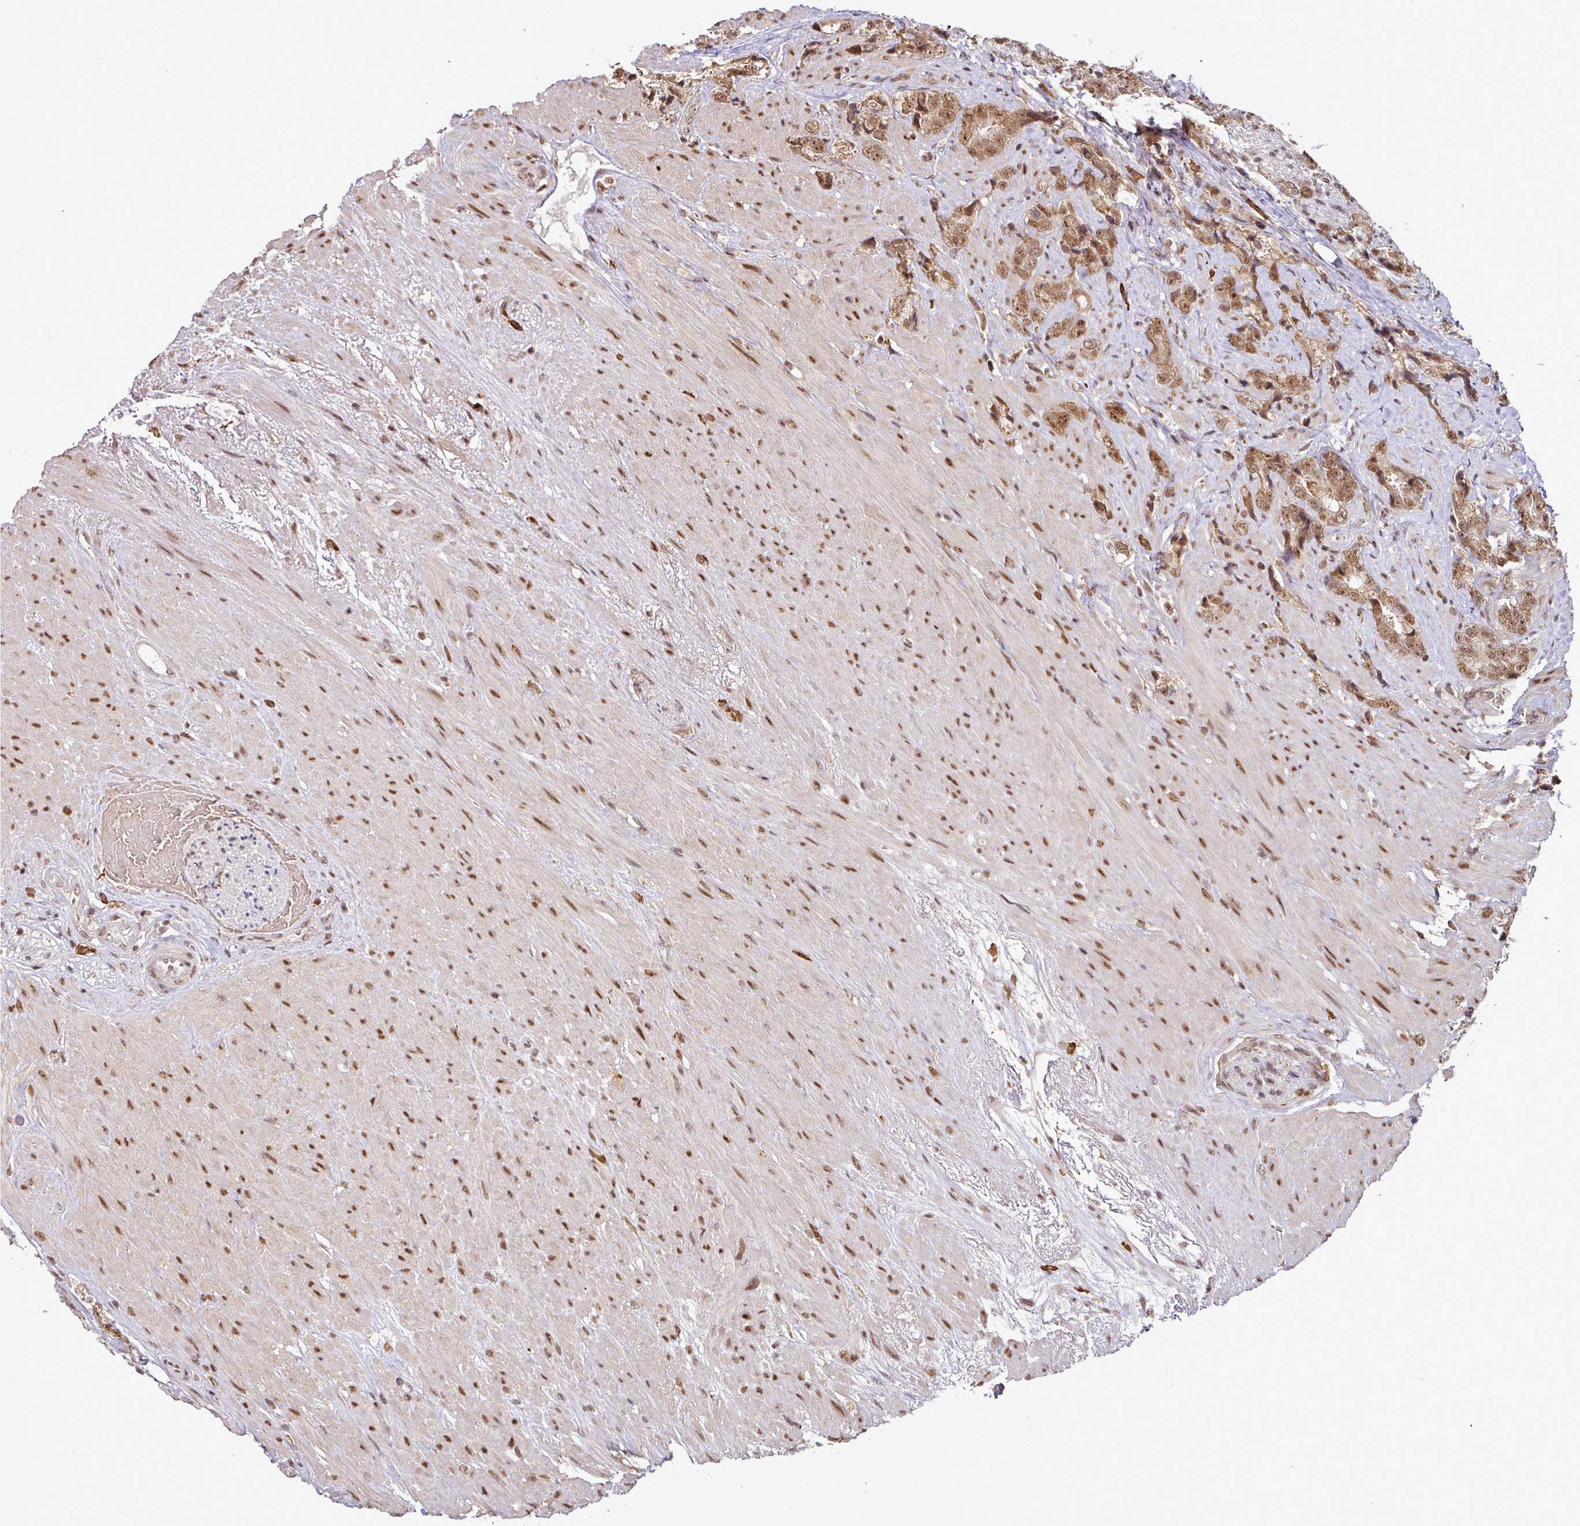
{"staining": {"intensity": "moderate", "quantity": ">75%", "location": "nuclear"}, "tissue": "prostate cancer", "cell_type": "Tumor cells", "image_type": "cancer", "snomed": [{"axis": "morphology", "description": "Adenocarcinoma, High grade"}, {"axis": "topography", "description": "Prostate"}], "caption": "Protein staining of prostate high-grade adenocarcinoma tissue exhibits moderate nuclear positivity in about >75% of tumor cells. (Brightfield microscopy of DAB IHC at high magnification).", "gene": "PHF23", "patient": {"sex": "male", "age": 74}}